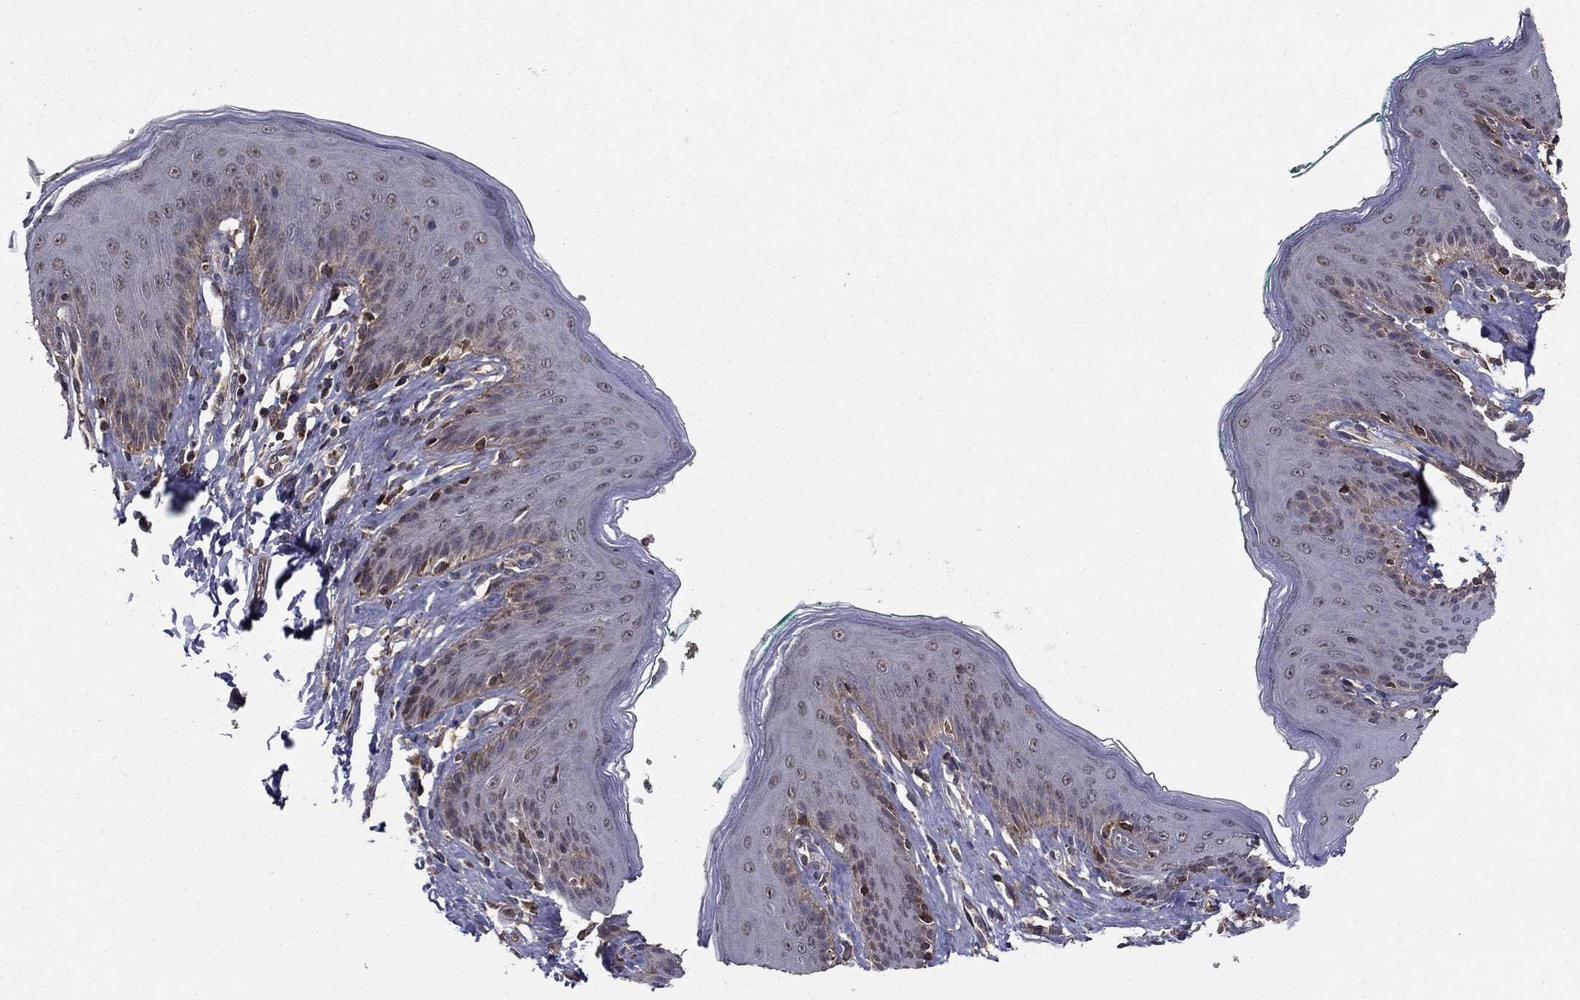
{"staining": {"intensity": "negative", "quantity": "none", "location": "none"}, "tissue": "skin", "cell_type": "Epidermal cells", "image_type": "normal", "snomed": [{"axis": "morphology", "description": "Normal tissue, NOS"}, {"axis": "topography", "description": "Vulva"}], "caption": "DAB (3,3'-diaminobenzidine) immunohistochemical staining of benign skin demonstrates no significant positivity in epidermal cells.", "gene": "SLC2A13", "patient": {"sex": "female", "age": 66}}